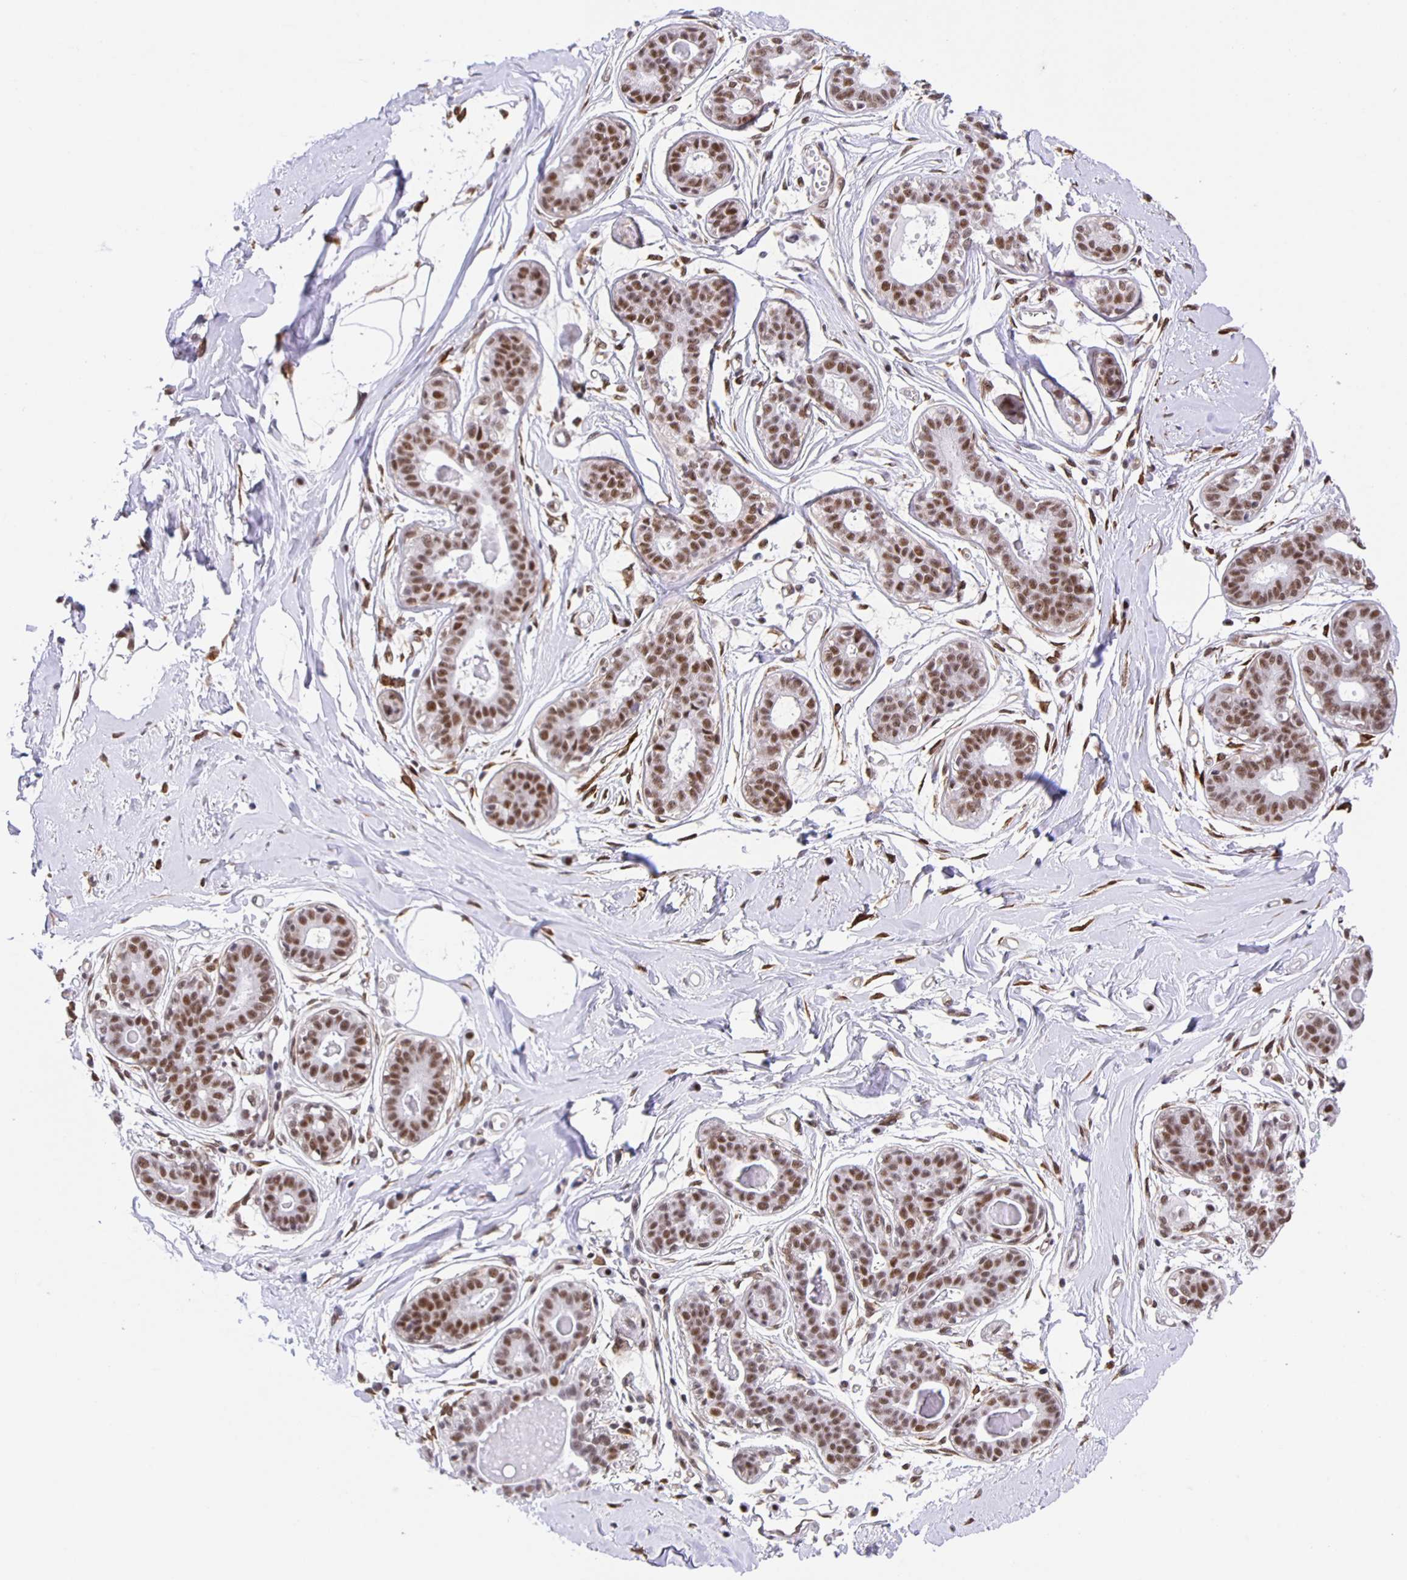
{"staining": {"intensity": "negative", "quantity": "none", "location": "none"}, "tissue": "breast", "cell_type": "Adipocytes", "image_type": "normal", "snomed": [{"axis": "morphology", "description": "Normal tissue, NOS"}, {"axis": "topography", "description": "Breast"}], "caption": "Protein analysis of benign breast demonstrates no significant staining in adipocytes. (Stains: DAB (3,3'-diaminobenzidine) immunohistochemistry with hematoxylin counter stain, Microscopy: brightfield microscopy at high magnification).", "gene": "ZRANB2", "patient": {"sex": "female", "age": 45}}